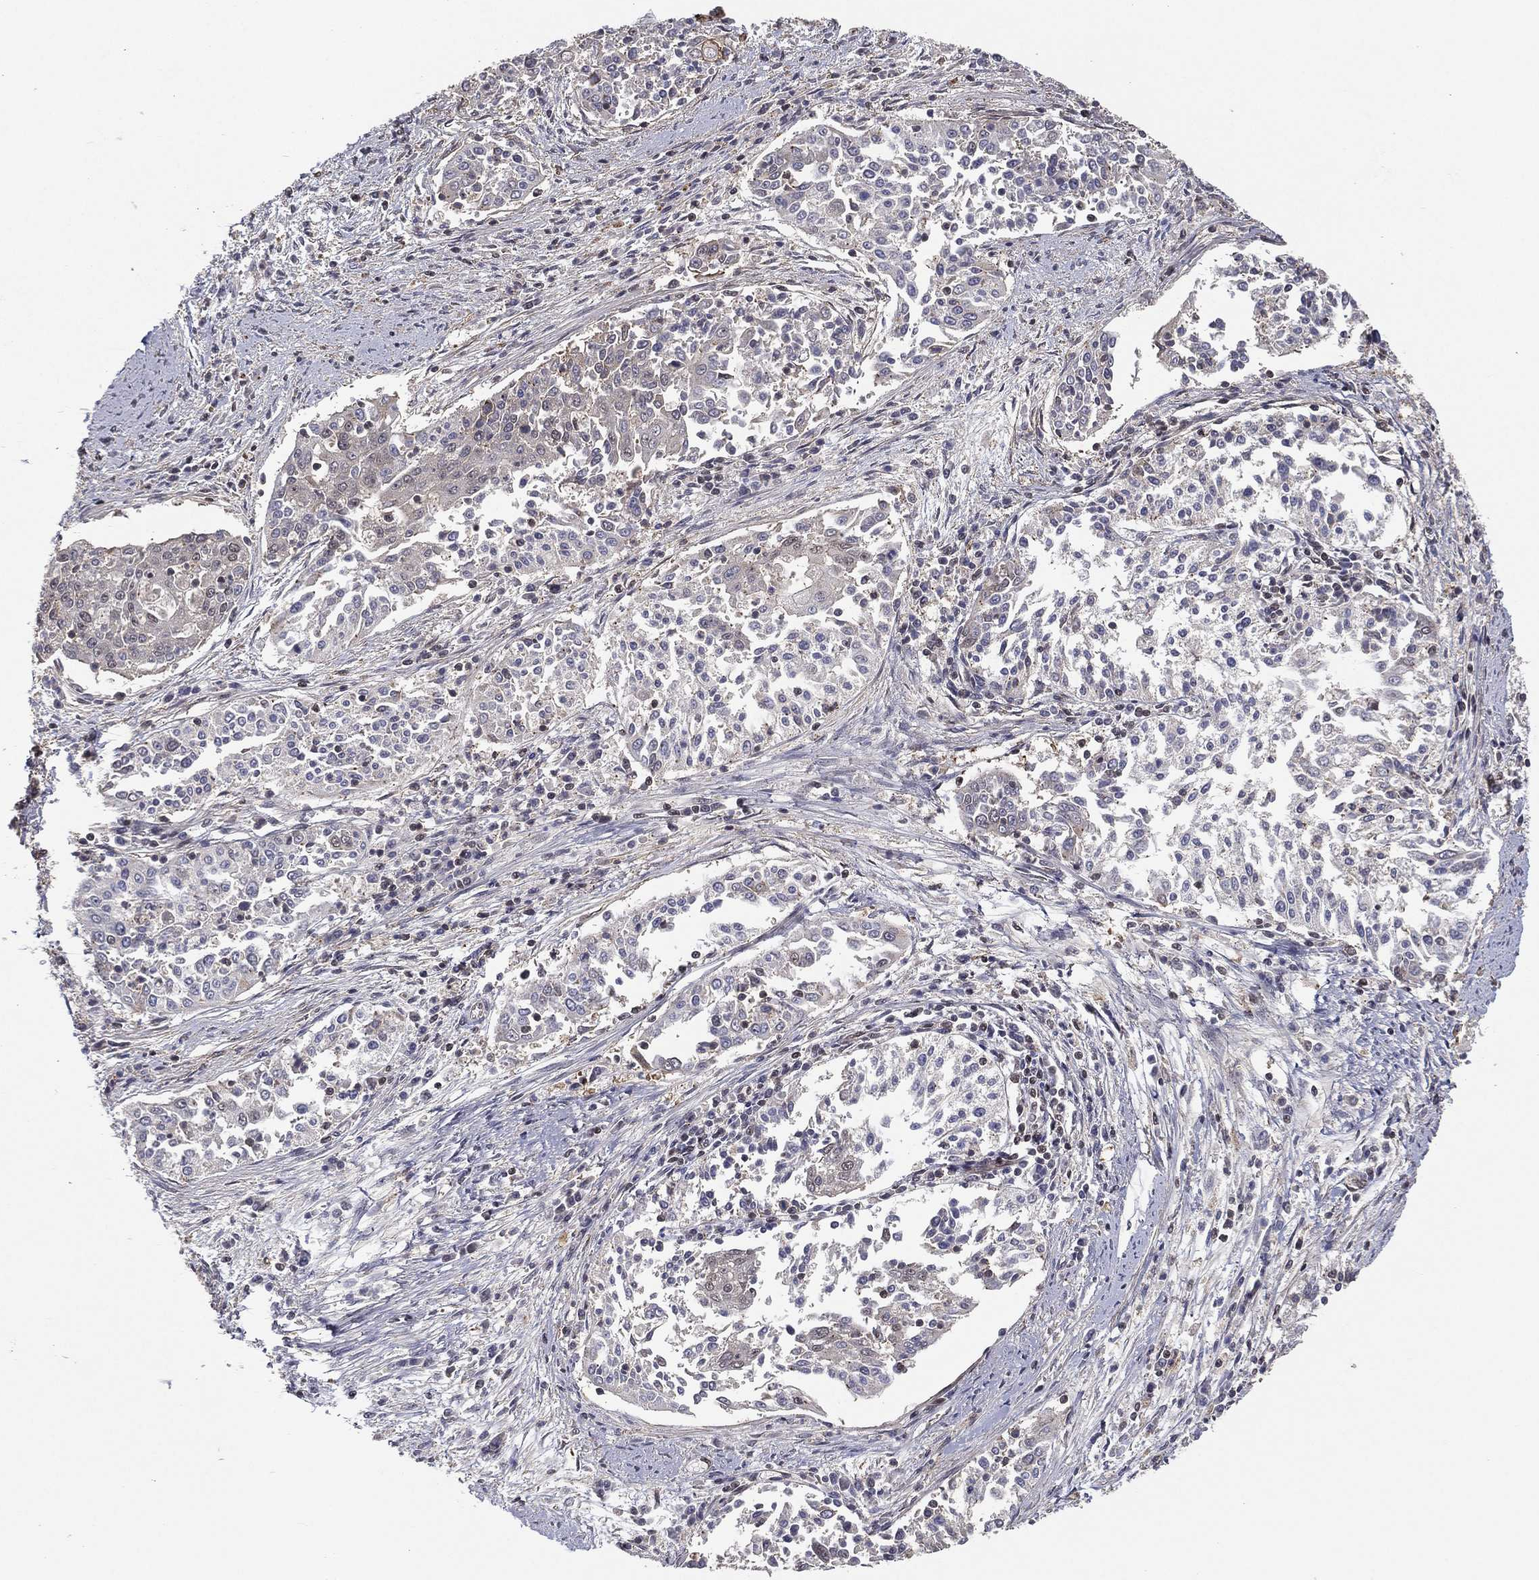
{"staining": {"intensity": "negative", "quantity": "none", "location": "none"}, "tissue": "cervical cancer", "cell_type": "Tumor cells", "image_type": "cancer", "snomed": [{"axis": "morphology", "description": "Squamous cell carcinoma, NOS"}, {"axis": "topography", "description": "Cervix"}], "caption": "IHC micrograph of human cervical squamous cell carcinoma stained for a protein (brown), which reveals no positivity in tumor cells.", "gene": "GPALPP1", "patient": {"sex": "female", "age": 41}}